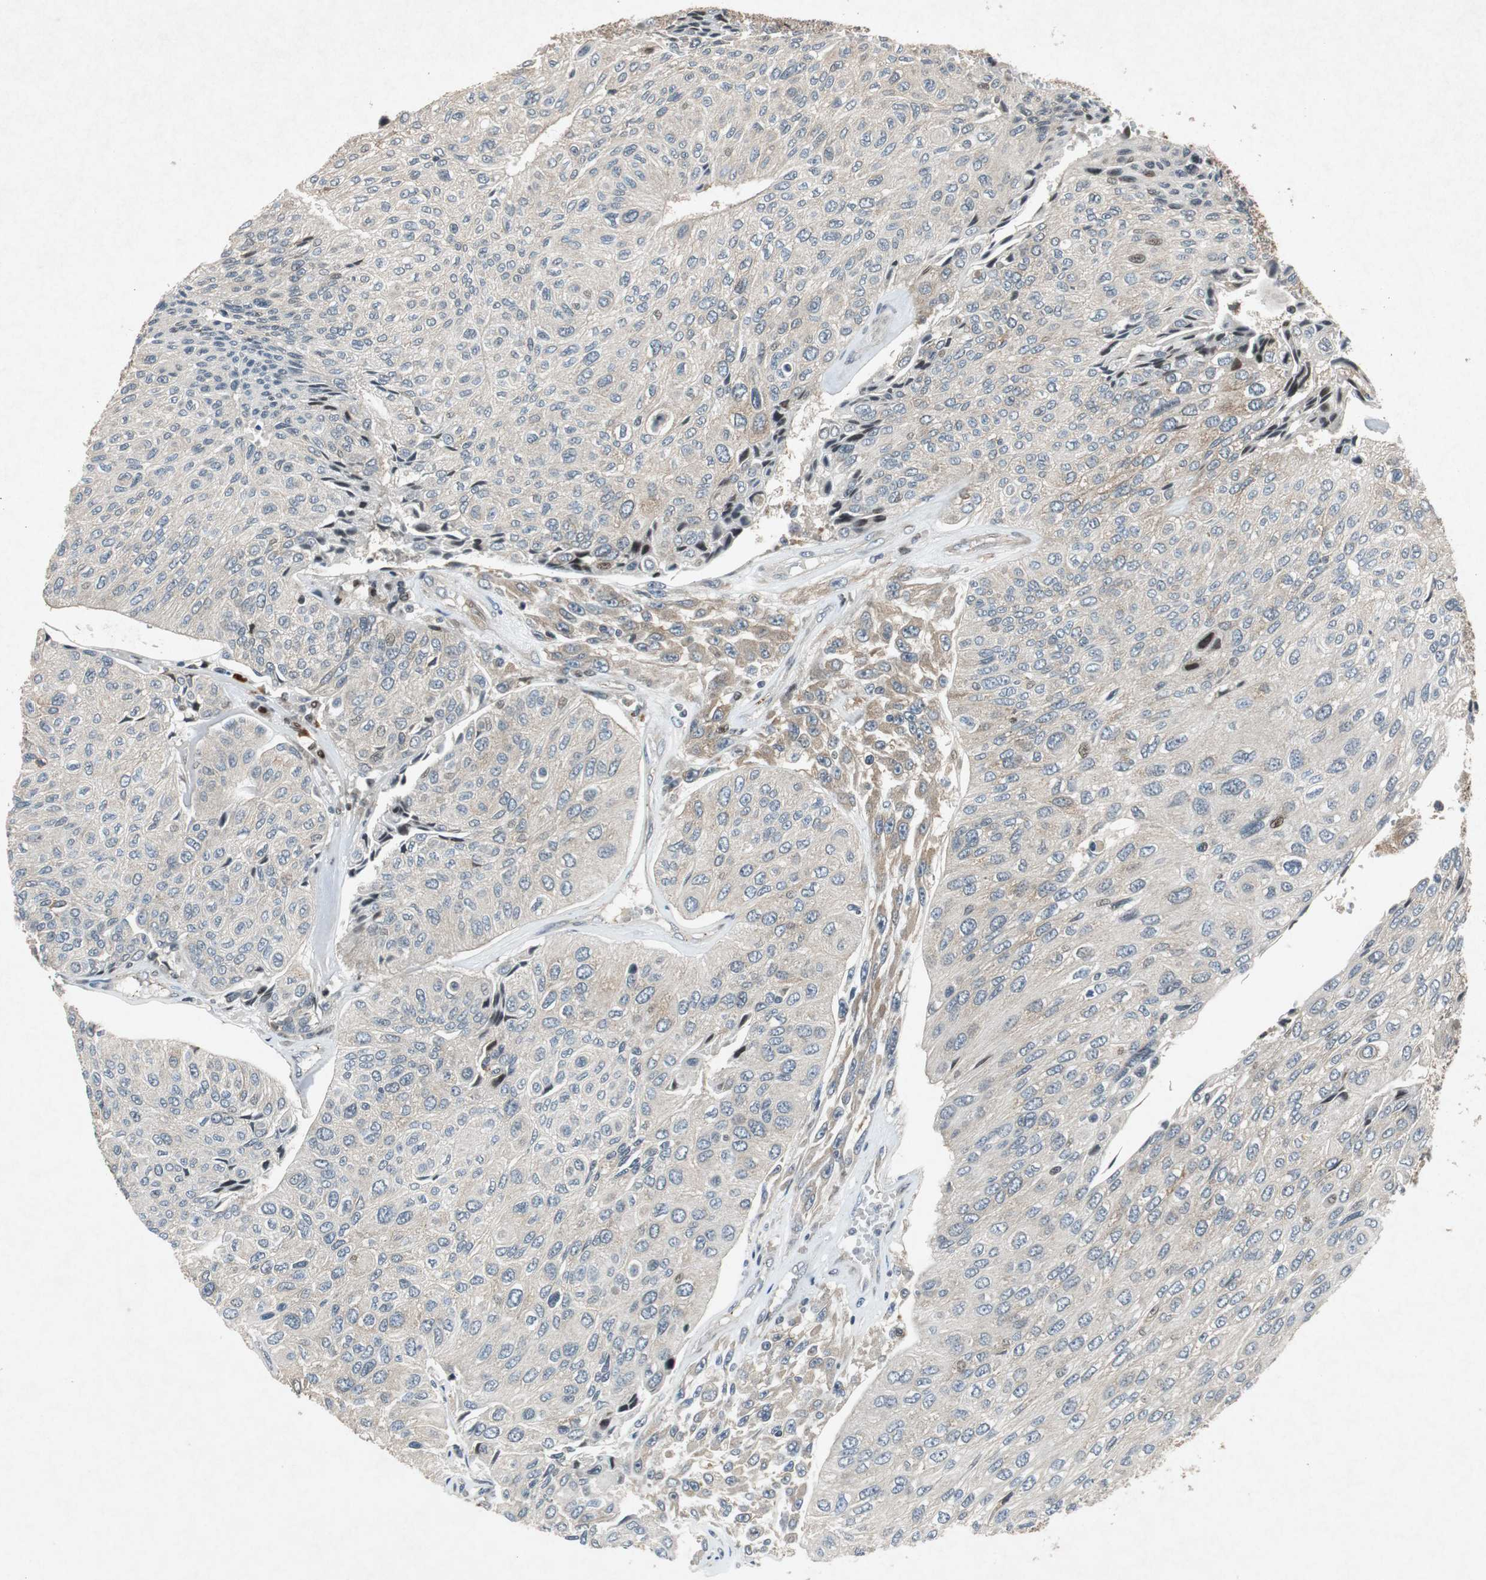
{"staining": {"intensity": "weak", "quantity": "25%-75%", "location": "cytoplasmic/membranous"}, "tissue": "urothelial cancer", "cell_type": "Tumor cells", "image_type": "cancer", "snomed": [{"axis": "morphology", "description": "Urothelial carcinoma, High grade"}, {"axis": "topography", "description": "Urinary bladder"}], "caption": "Protein expression analysis of human urothelial cancer reveals weak cytoplasmic/membranous staining in approximately 25%-75% of tumor cells. (IHC, brightfield microscopy, high magnification).", "gene": "TUBA4A", "patient": {"sex": "male", "age": 66}}